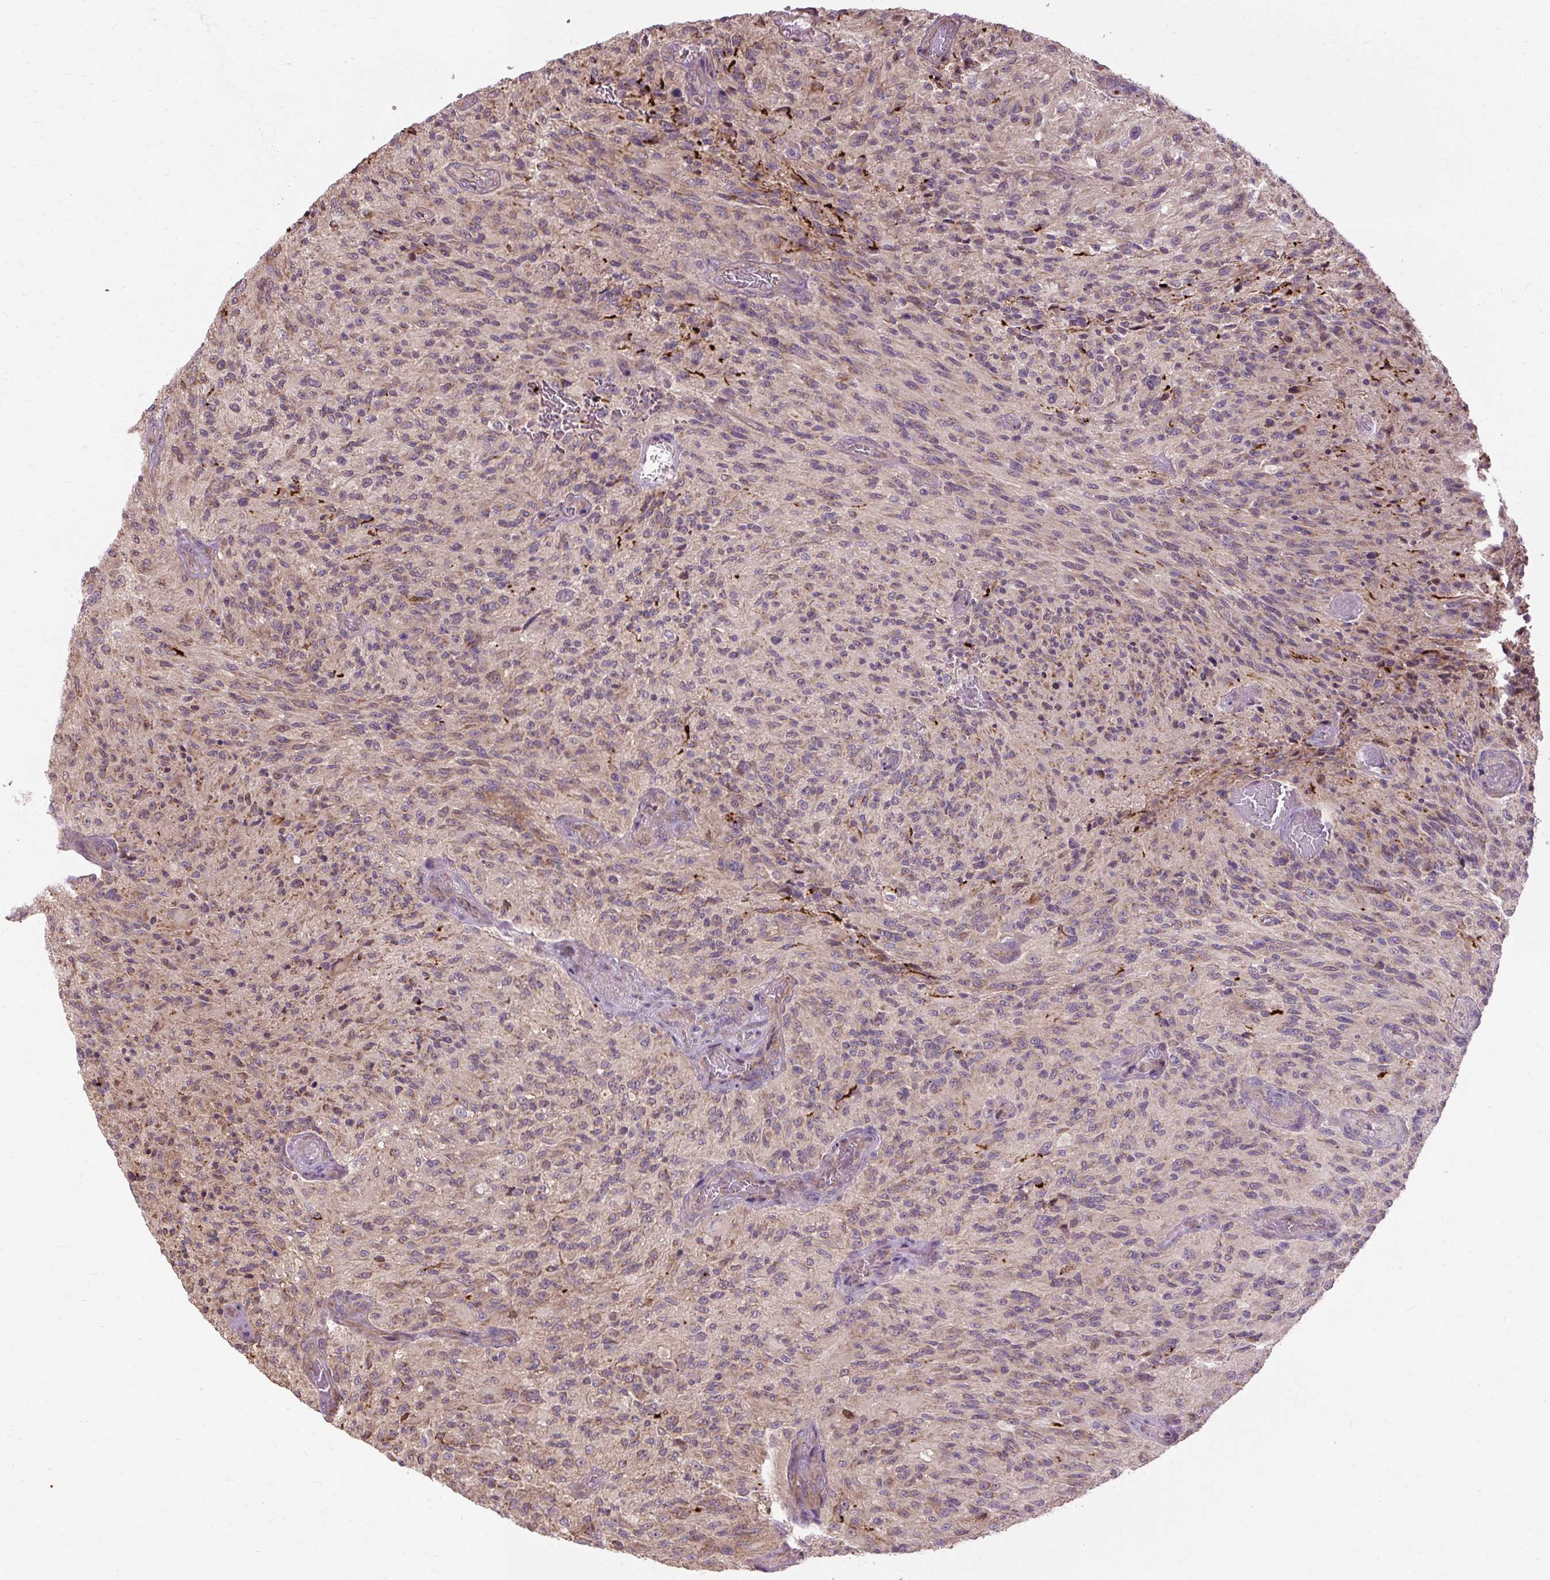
{"staining": {"intensity": "weak", "quantity": "25%-75%", "location": "cytoplasmic/membranous"}, "tissue": "glioma", "cell_type": "Tumor cells", "image_type": "cancer", "snomed": [{"axis": "morphology", "description": "Normal tissue, NOS"}, {"axis": "morphology", "description": "Glioma, malignant, High grade"}, {"axis": "topography", "description": "Cerebral cortex"}], "caption": "Human high-grade glioma (malignant) stained with a brown dye reveals weak cytoplasmic/membranous positive positivity in approximately 25%-75% of tumor cells.", "gene": "FLRT1", "patient": {"sex": "male", "age": 56}}